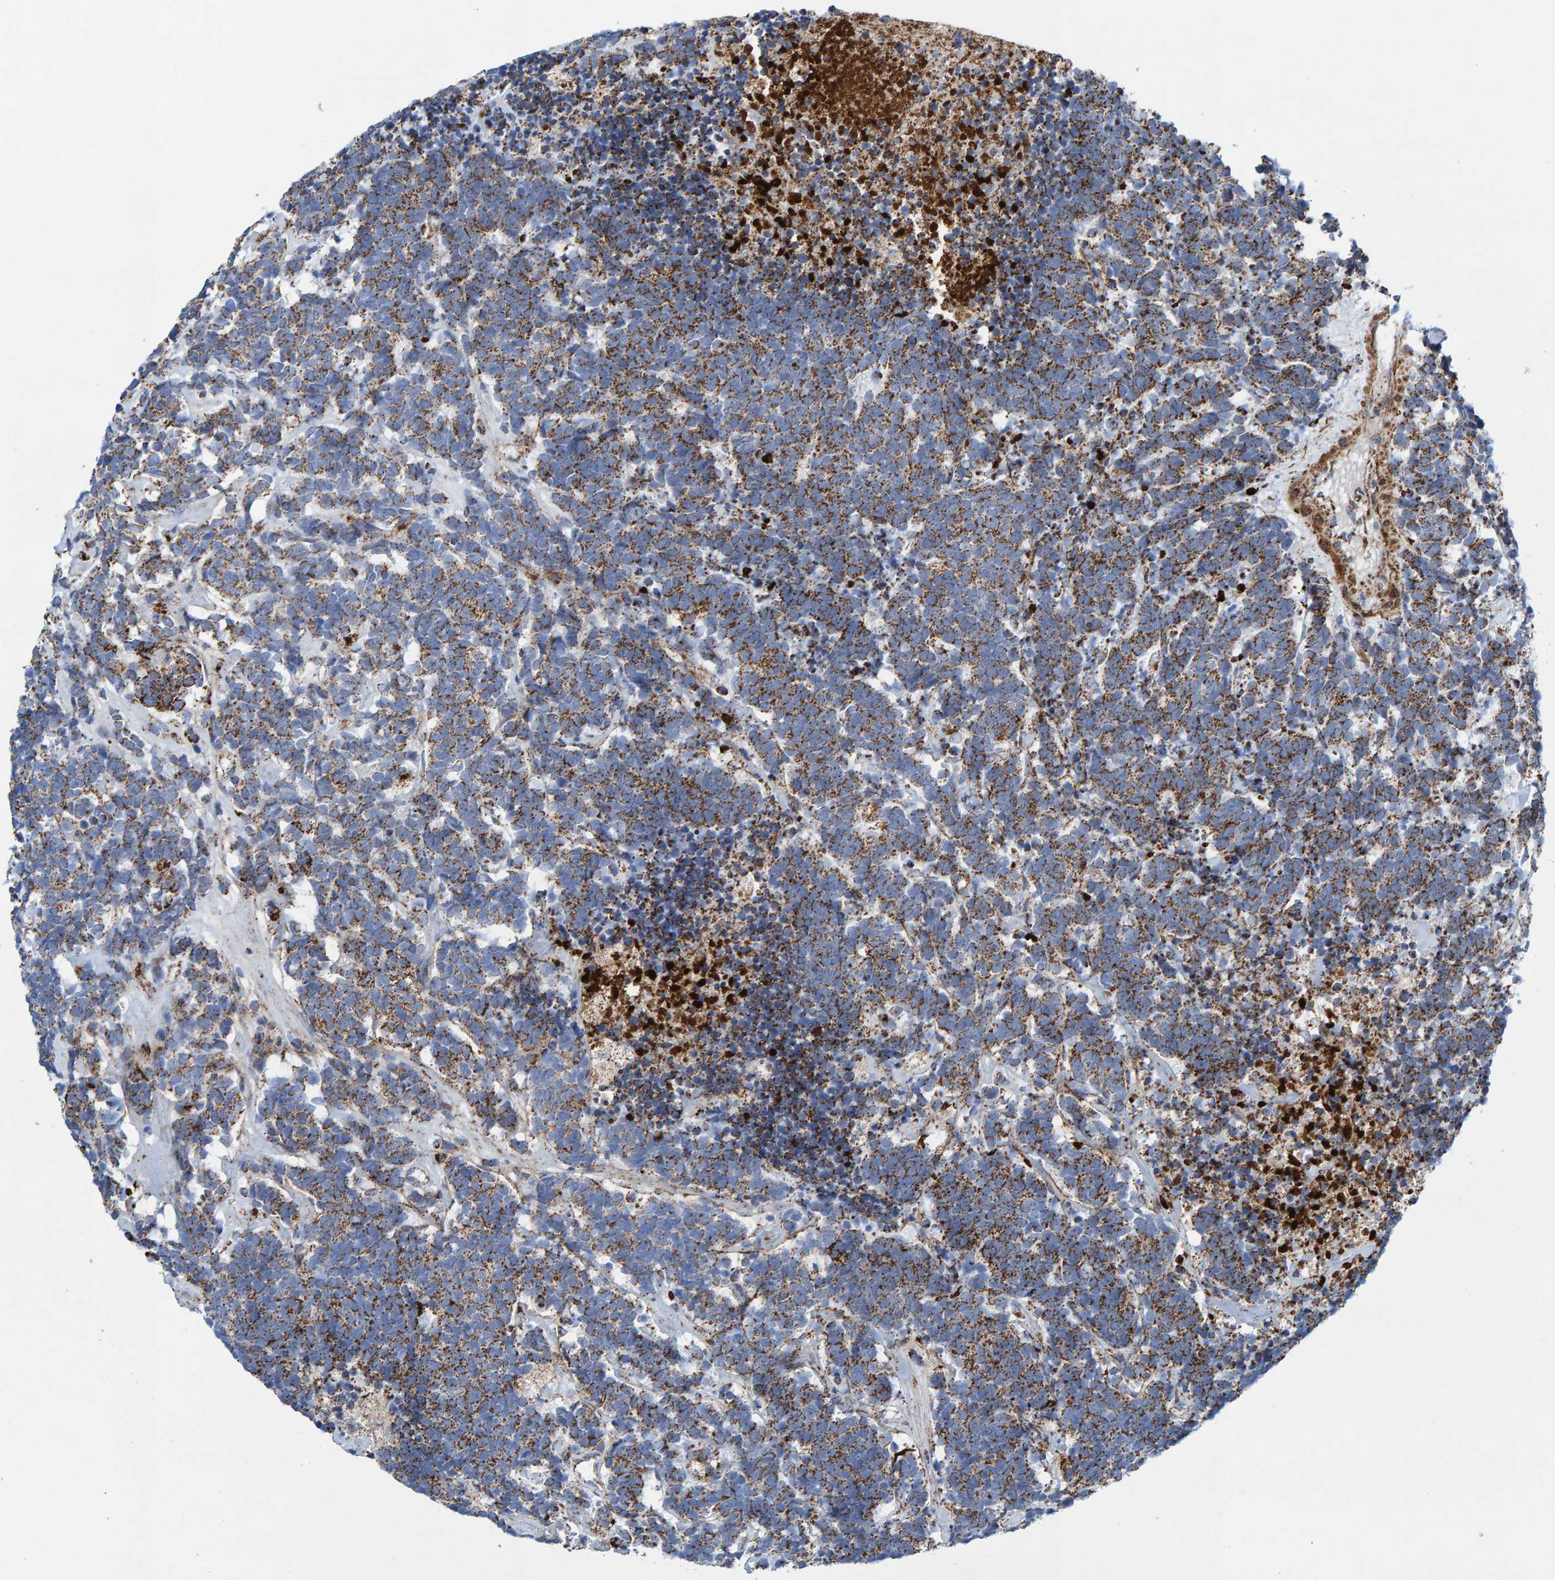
{"staining": {"intensity": "moderate", "quantity": ">75%", "location": "cytoplasmic/membranous"}, "tissue": "carcinoid", "cell_type": "Tumor cells", "image_type": "cancer", "snomed": [{"axis": "morphology", "description": "Carcinoma, NOS"}, {"axis": "morphology", "description": "Carcinoid, malignant, NOS"}, {"axis": "topography", "description": "Urinary bladder"}], "caption": "A micrograph of human carcinoid stained for a protein shows moderate cytoplasmic/membranous brown staining in tumor cells.", "gene": "GGTA1", "patient": {"sex": "male", "age": 57}}